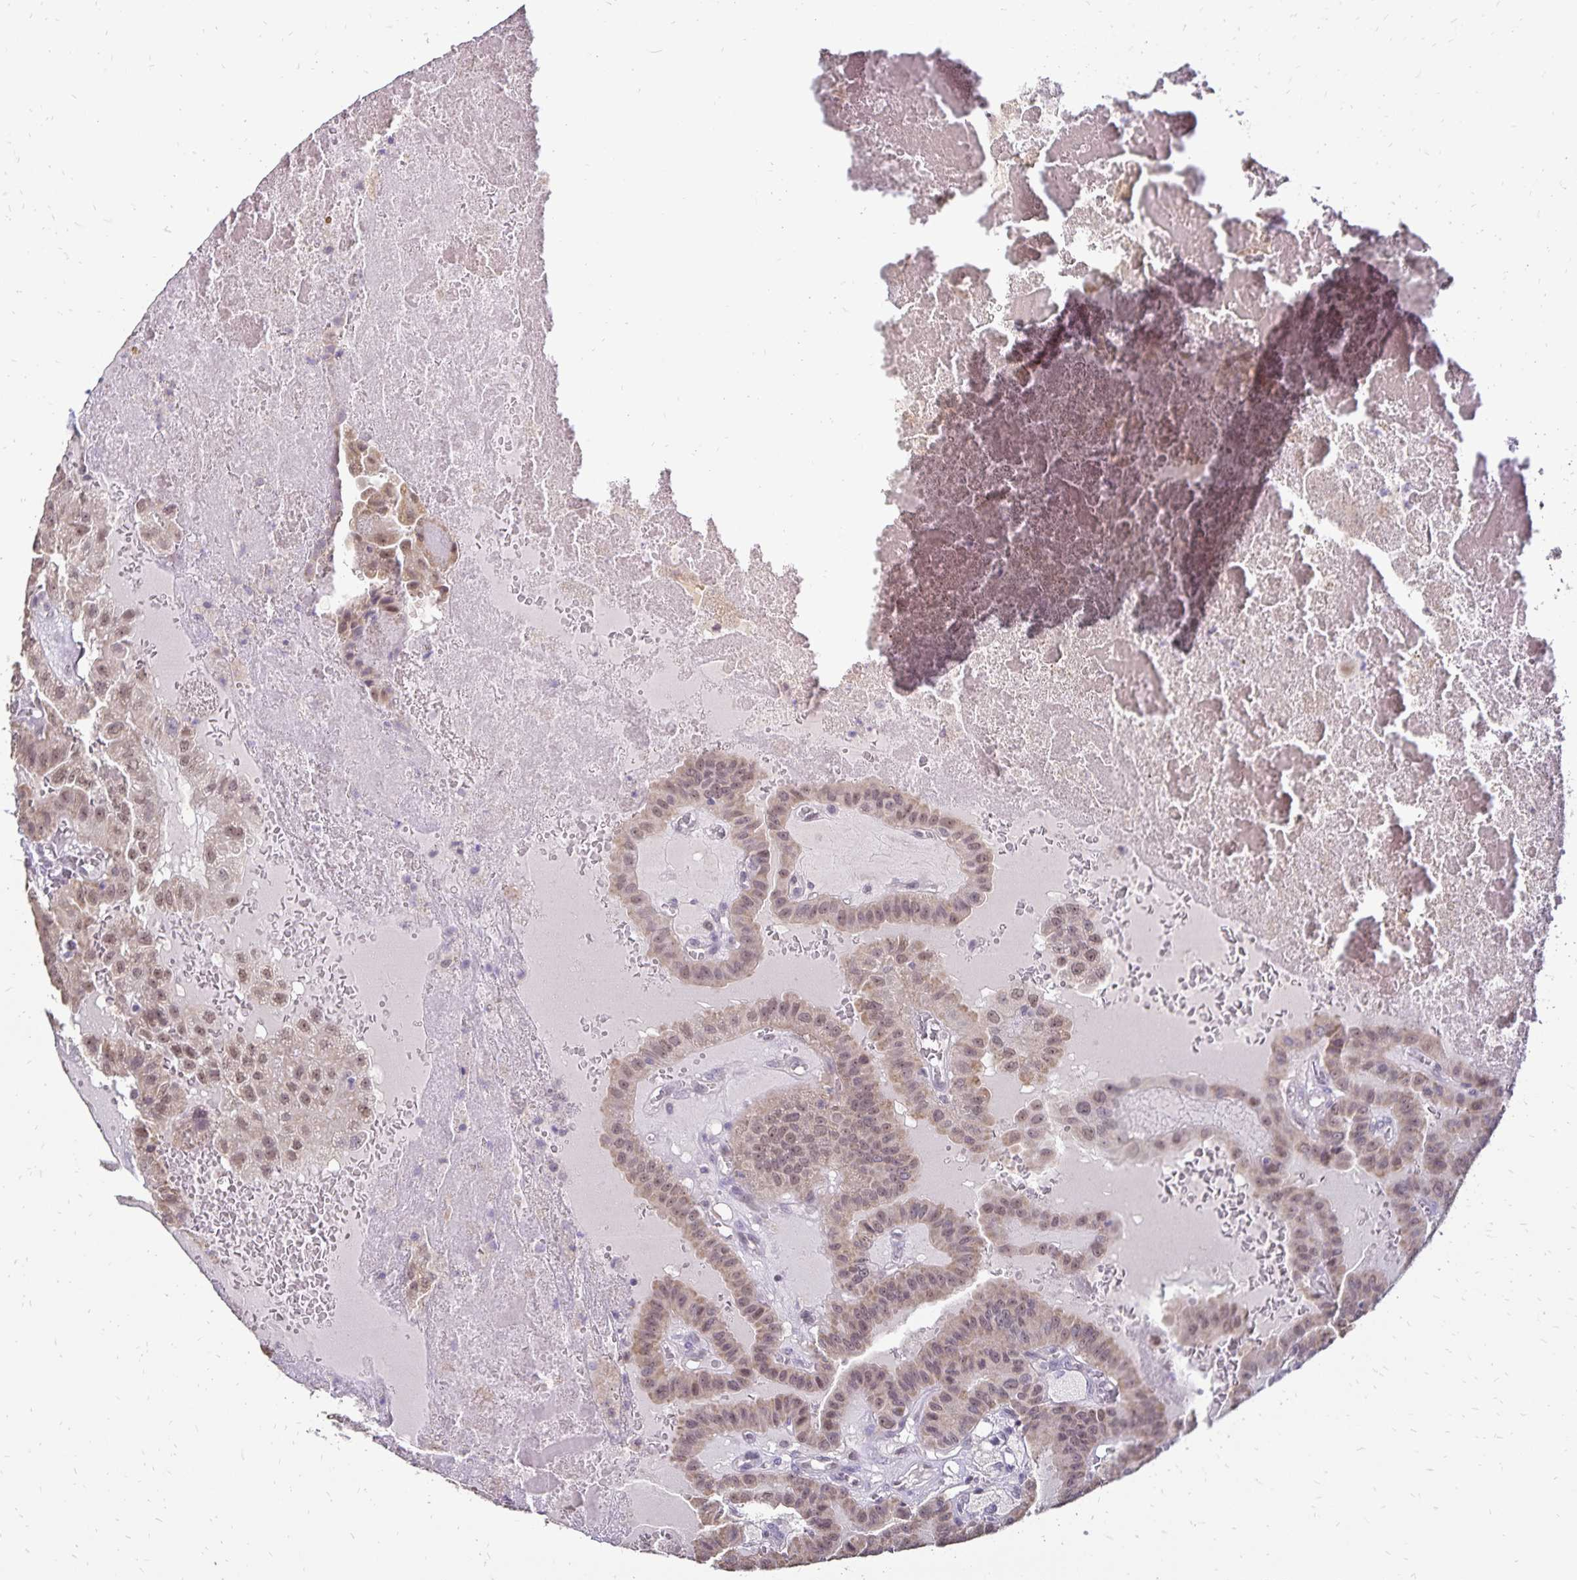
{"staining": {"intensity": "weak", "quantity": ">75%", "location": "nuclear"}, "tissue": "thyroid cancer", "cell_type": "Tumor cells", "image_type": "cancer", "snomed": [{"axis": "morphology", "description": "Papillary adenocarcinoma, NOS"}, {"axis": "topography", "description": "Thyroid gland"}], "caption": "Thyroid papillary adenocarcinoma tissue shows weak nuclear positivity in approximately >75% of tumor cells", "gene": "POLB", "patient": {"sex": "male", "age": 87}}